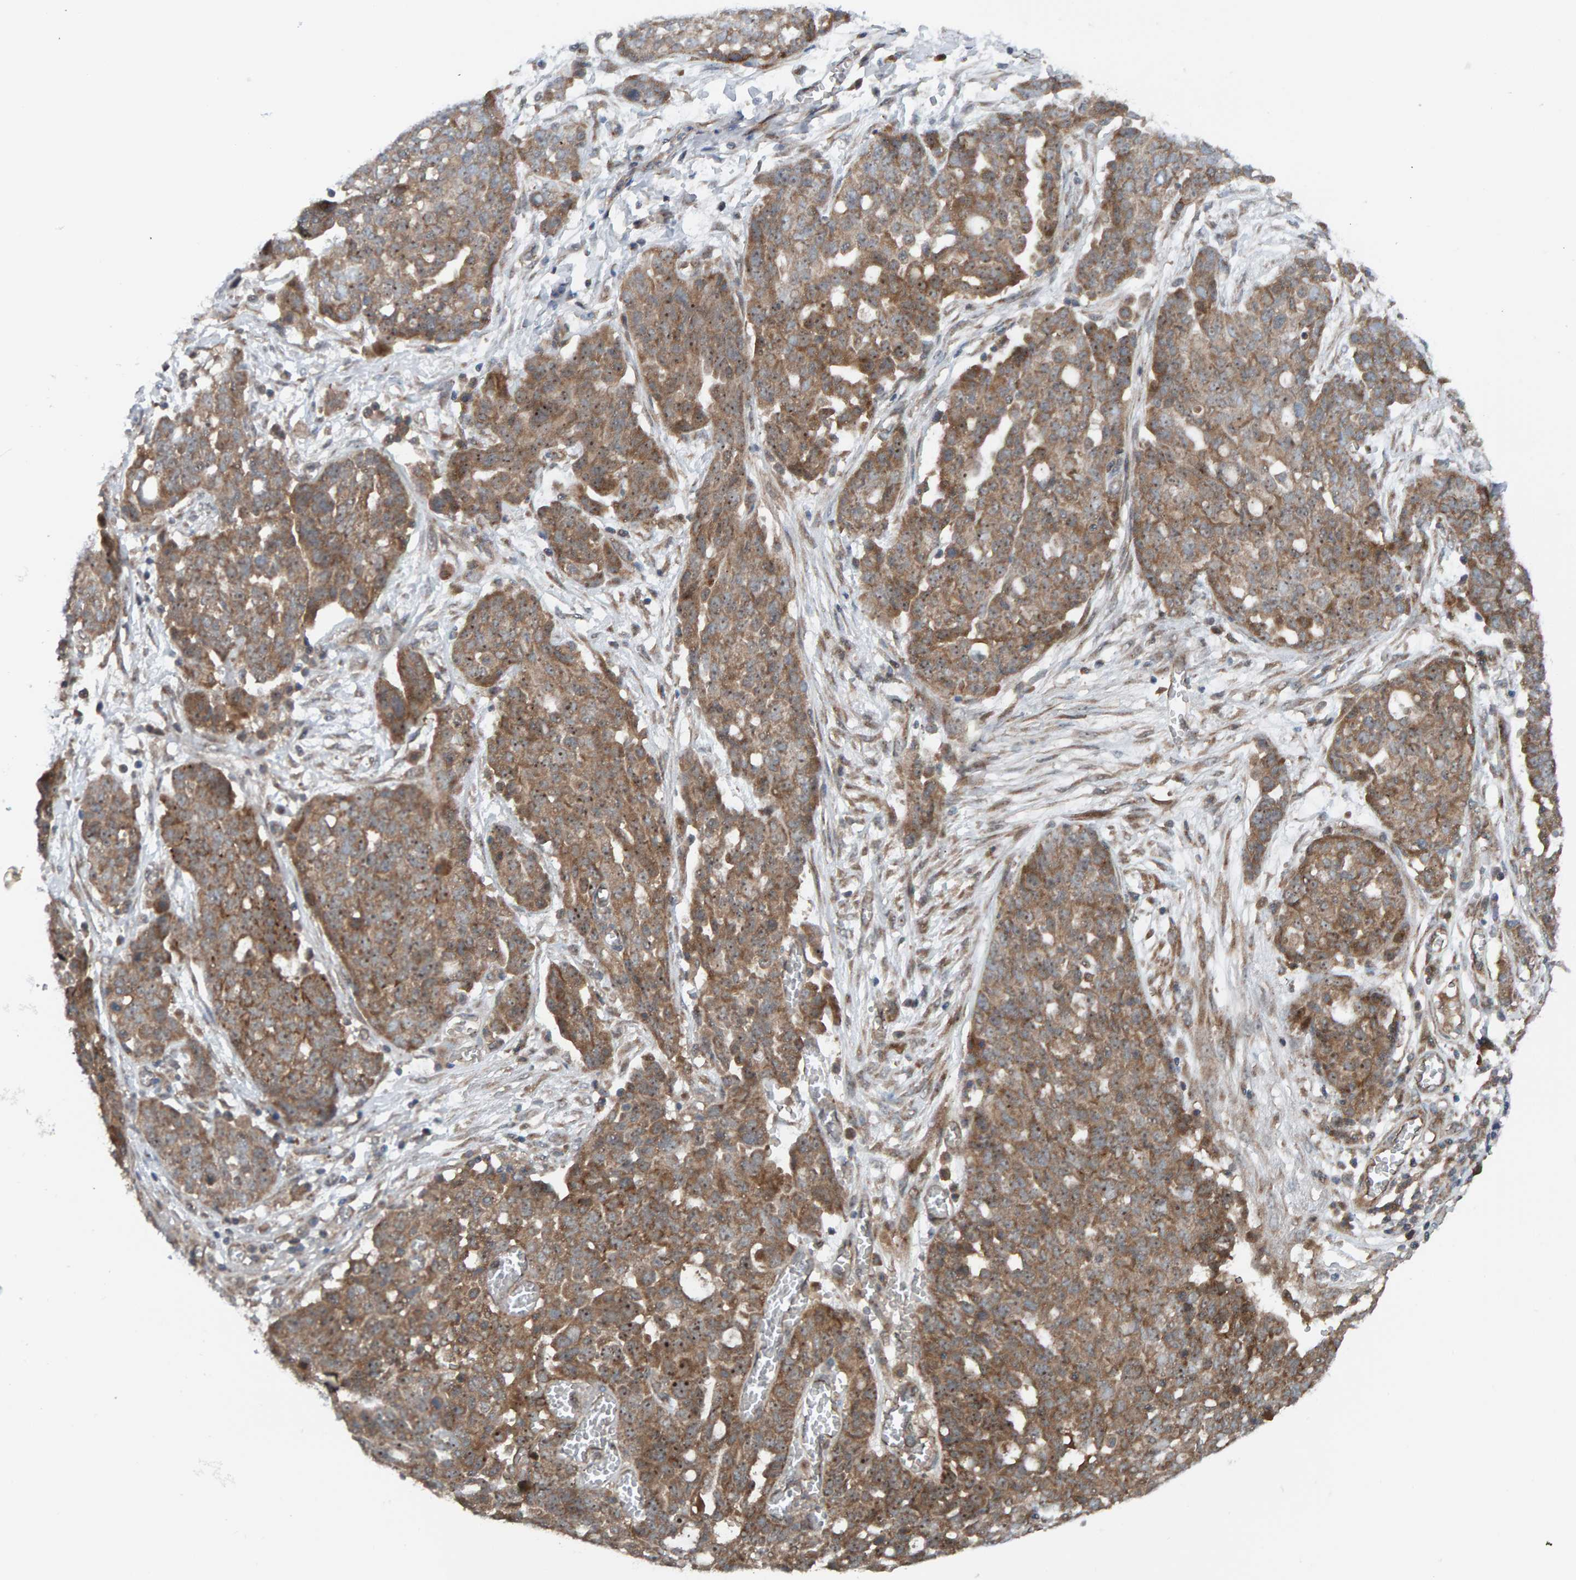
{"staining": {"intensity": "moderate", "quantity": ">75%", "location": "cytoplasmic/membranous"}, "tissue": "ovarian cancer", "cell_type": "Tumor cells", "image_type": "cancer", "snomed": [{"axis": "morphology", "description": "Cystadenocarcinoma, serous, NOS"}, {"axis": "topography", "description": "Soft tissue"}, {"axis": "topography", "description": "Ovary"}], "caption": "Human ovarian serous cystadenocarcinoma stained with a brown dye shows moderate cytoplasmic/membranous positive expression in about >75% of tumor cells.", "gene": "CUEDC1", "patient": {"sex": "female", "age": 57}}